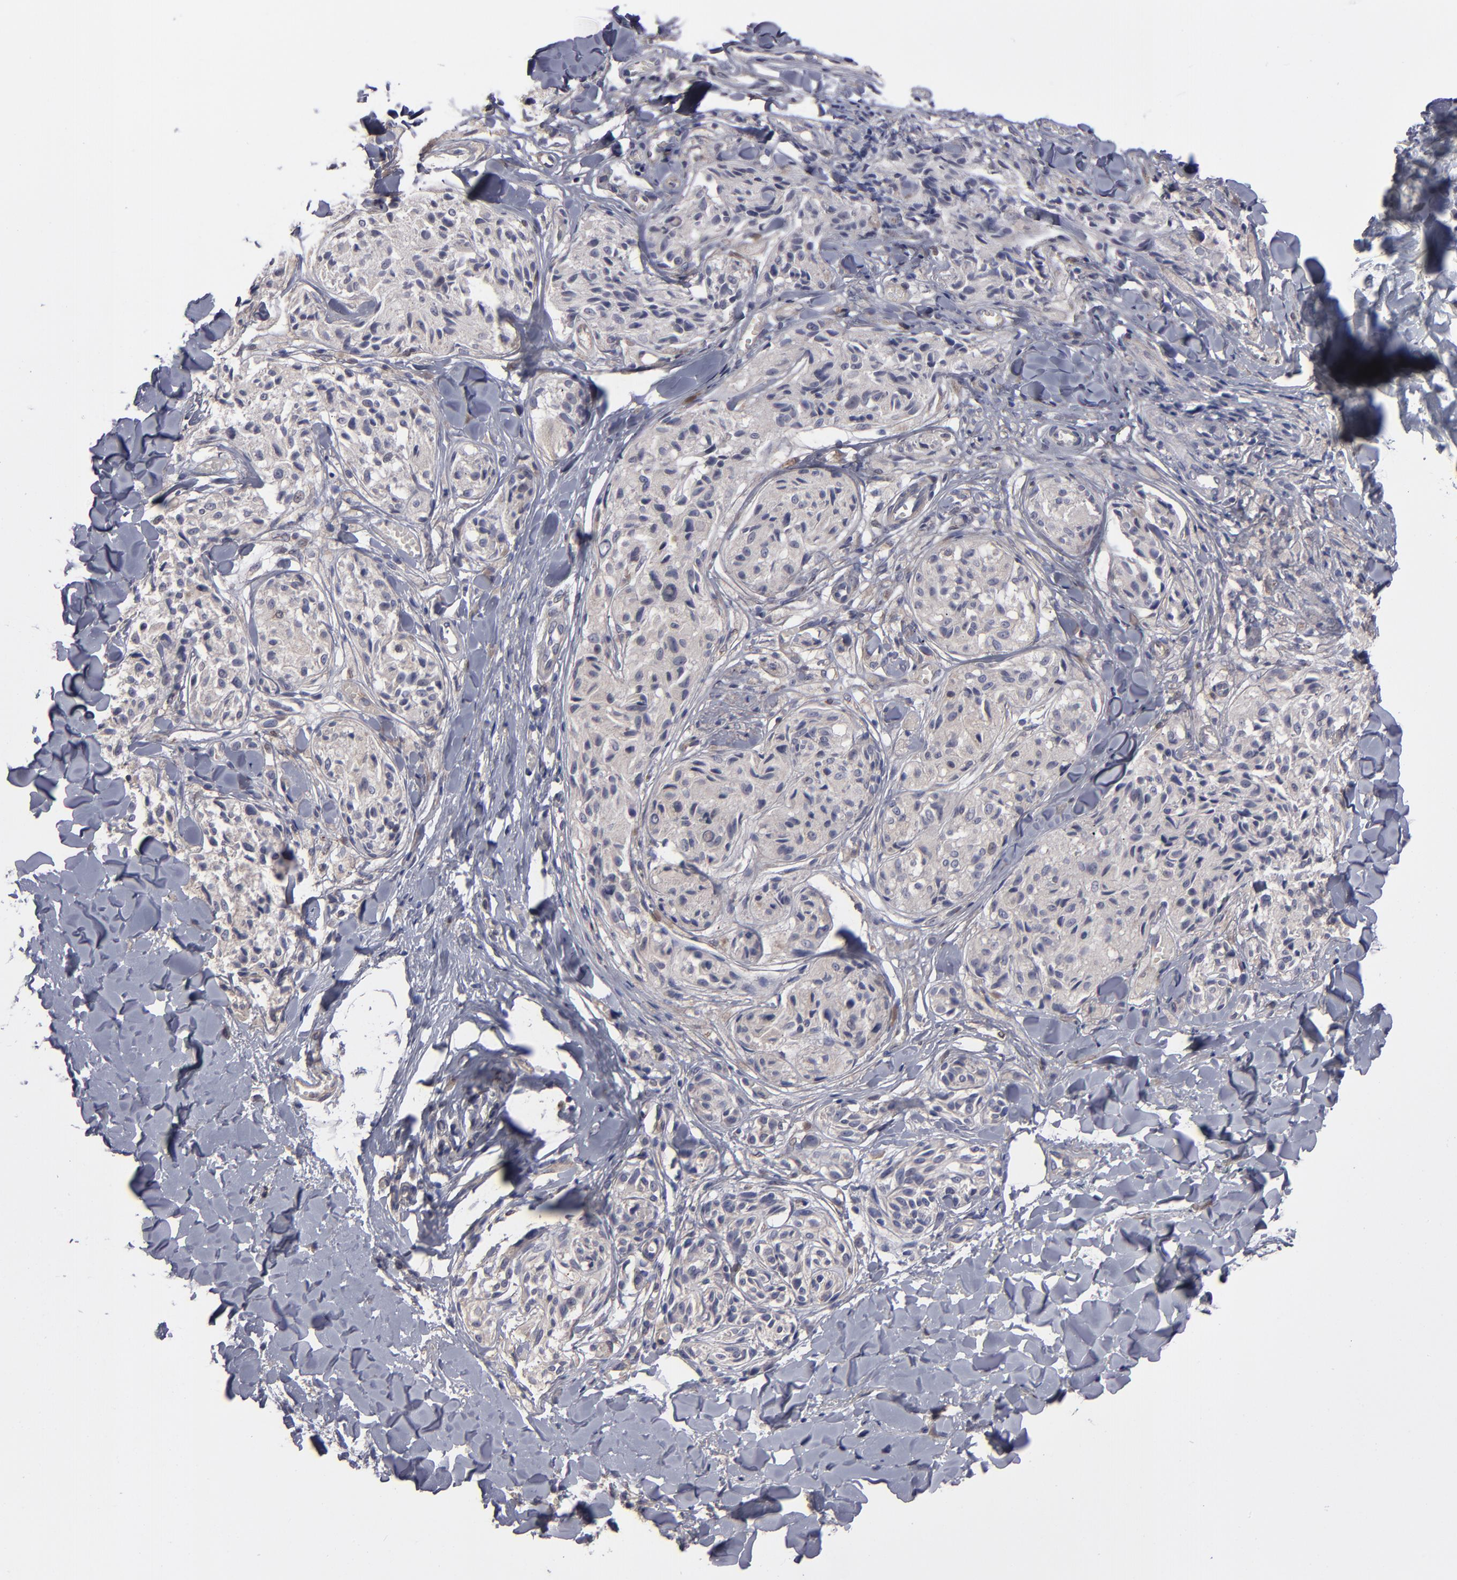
{"staining": {"intensity": "weak", "quantity": ">75%", "location": "cytoplasmic/membranous"}, "tissue": "melanoma", "cell_type": "Tumor cells", "image_type": "cancer", "snomed": [{"axis": "morphology", "description": "Malignant melanoma, Metastatic site"}, {"axis": "topography", "description": "Skin"}], "caption": "An image showing weak cytoplasmic/membranous staining in approximately >75% of tumor cells in melanoma, as visualized by brown immunohistochemical staining.", "gene": "NDRG2", "patient": {"sex": "female", "age": 66}}